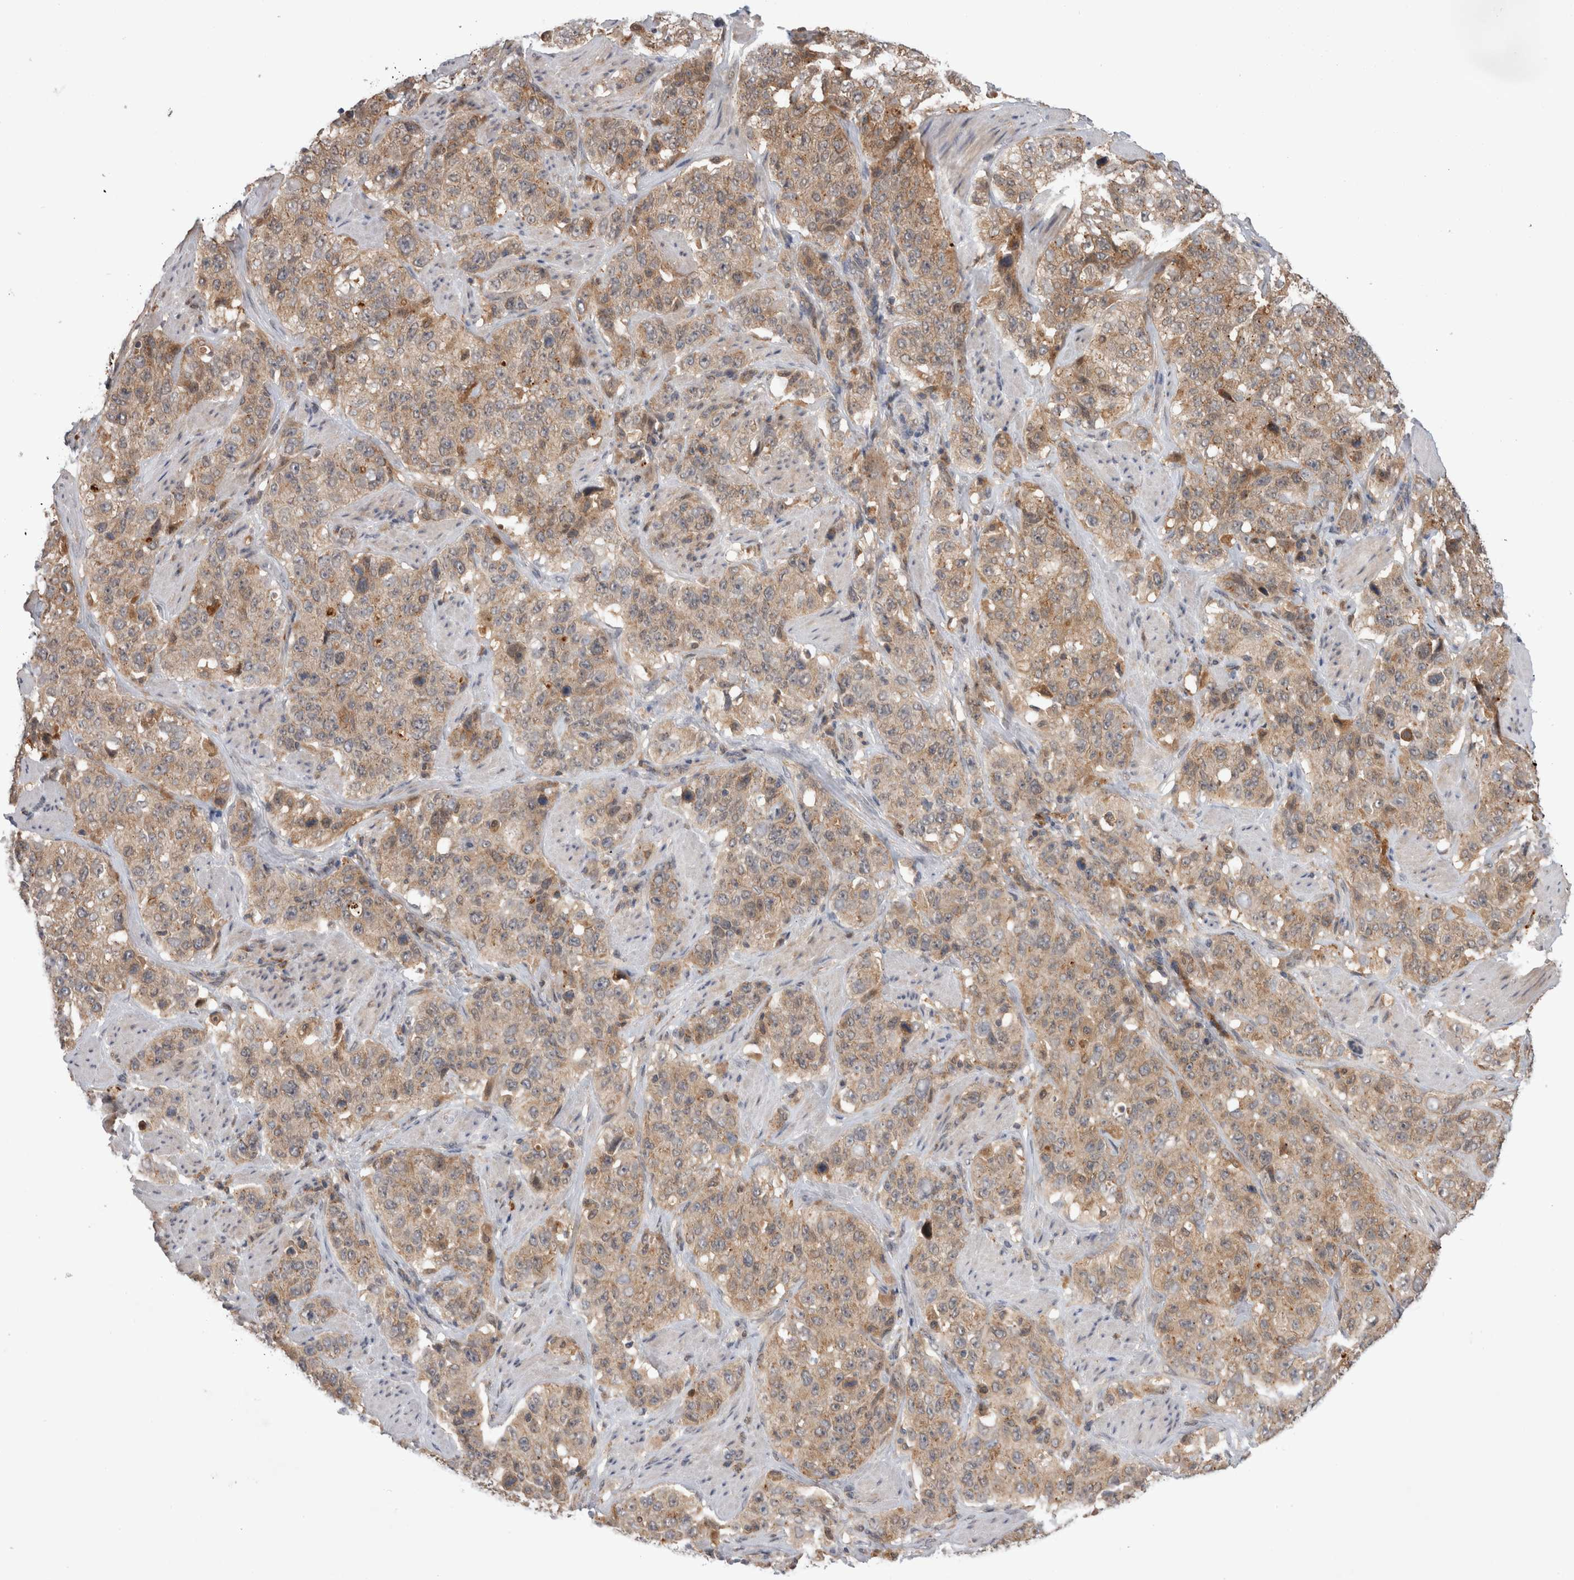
{"staining": {"intensity": "weak", "quantity": ">75%", "location": "cytoplasmic/membranous"}, "tissue": "stomach cancer", "cell_type": "Tumor cells", "image_type": "cancer", "snomed": [{"axis": "morphology", "description": "Adenocarcinoma, NOS"}, {"axis": "topography", "description": "Stomach"}], "caption": "A low amount of weak cytoplasmic/membranous staining is seen in approximately >75% of tumor cells in stomach adenocarcinoma tissue. (brown staining indicates protein expression, while blue staining denotes nuclei).", "gene": "MRPL37", "patient": {"sex": "male", "age": 48}}